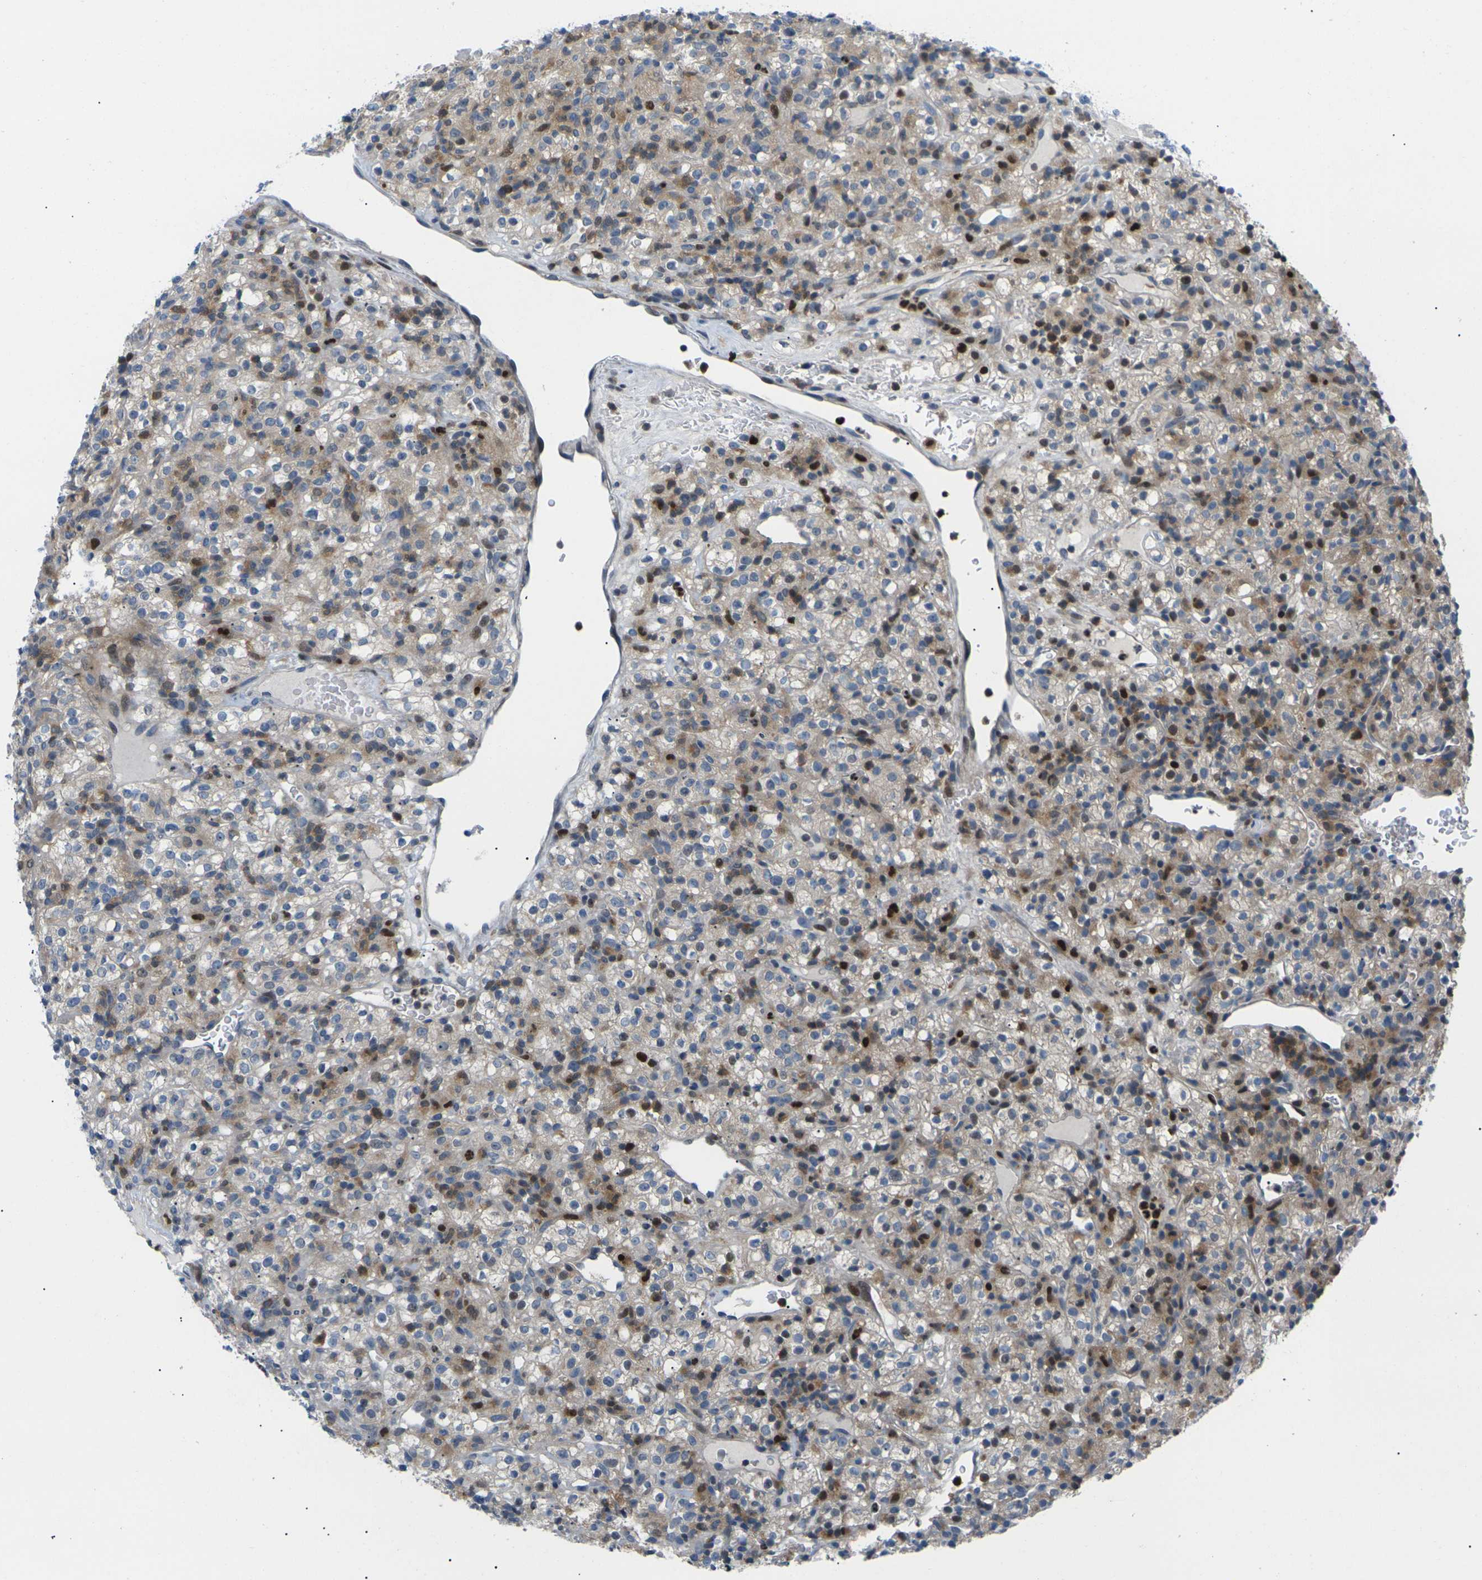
{"staining": {"intensity": "moderate", "quantity": ">75%", "location": "cytoplasmic/membranous,nuclear"}, "tissue": "renal cancer", "cell_type": "Tumor cells", "image_type": "cancer", "snomed": [{"axis": "morphology", "description": "Normal tissue, NOS"}, {"axis": "morphology", "description": "Adenocarcinoma, NOS"}, {"axis": "topography", "description": "Kidney"}], "caption": "Moderate cytoplasmic/membranous and nuclear positivity for a protein is seen in approximately >75% of tumor cells of renal cancer using immunohistochemistry (IHC).", "gene": "RPS6KA3", "patient": {"sex": "female", "age": 72}}